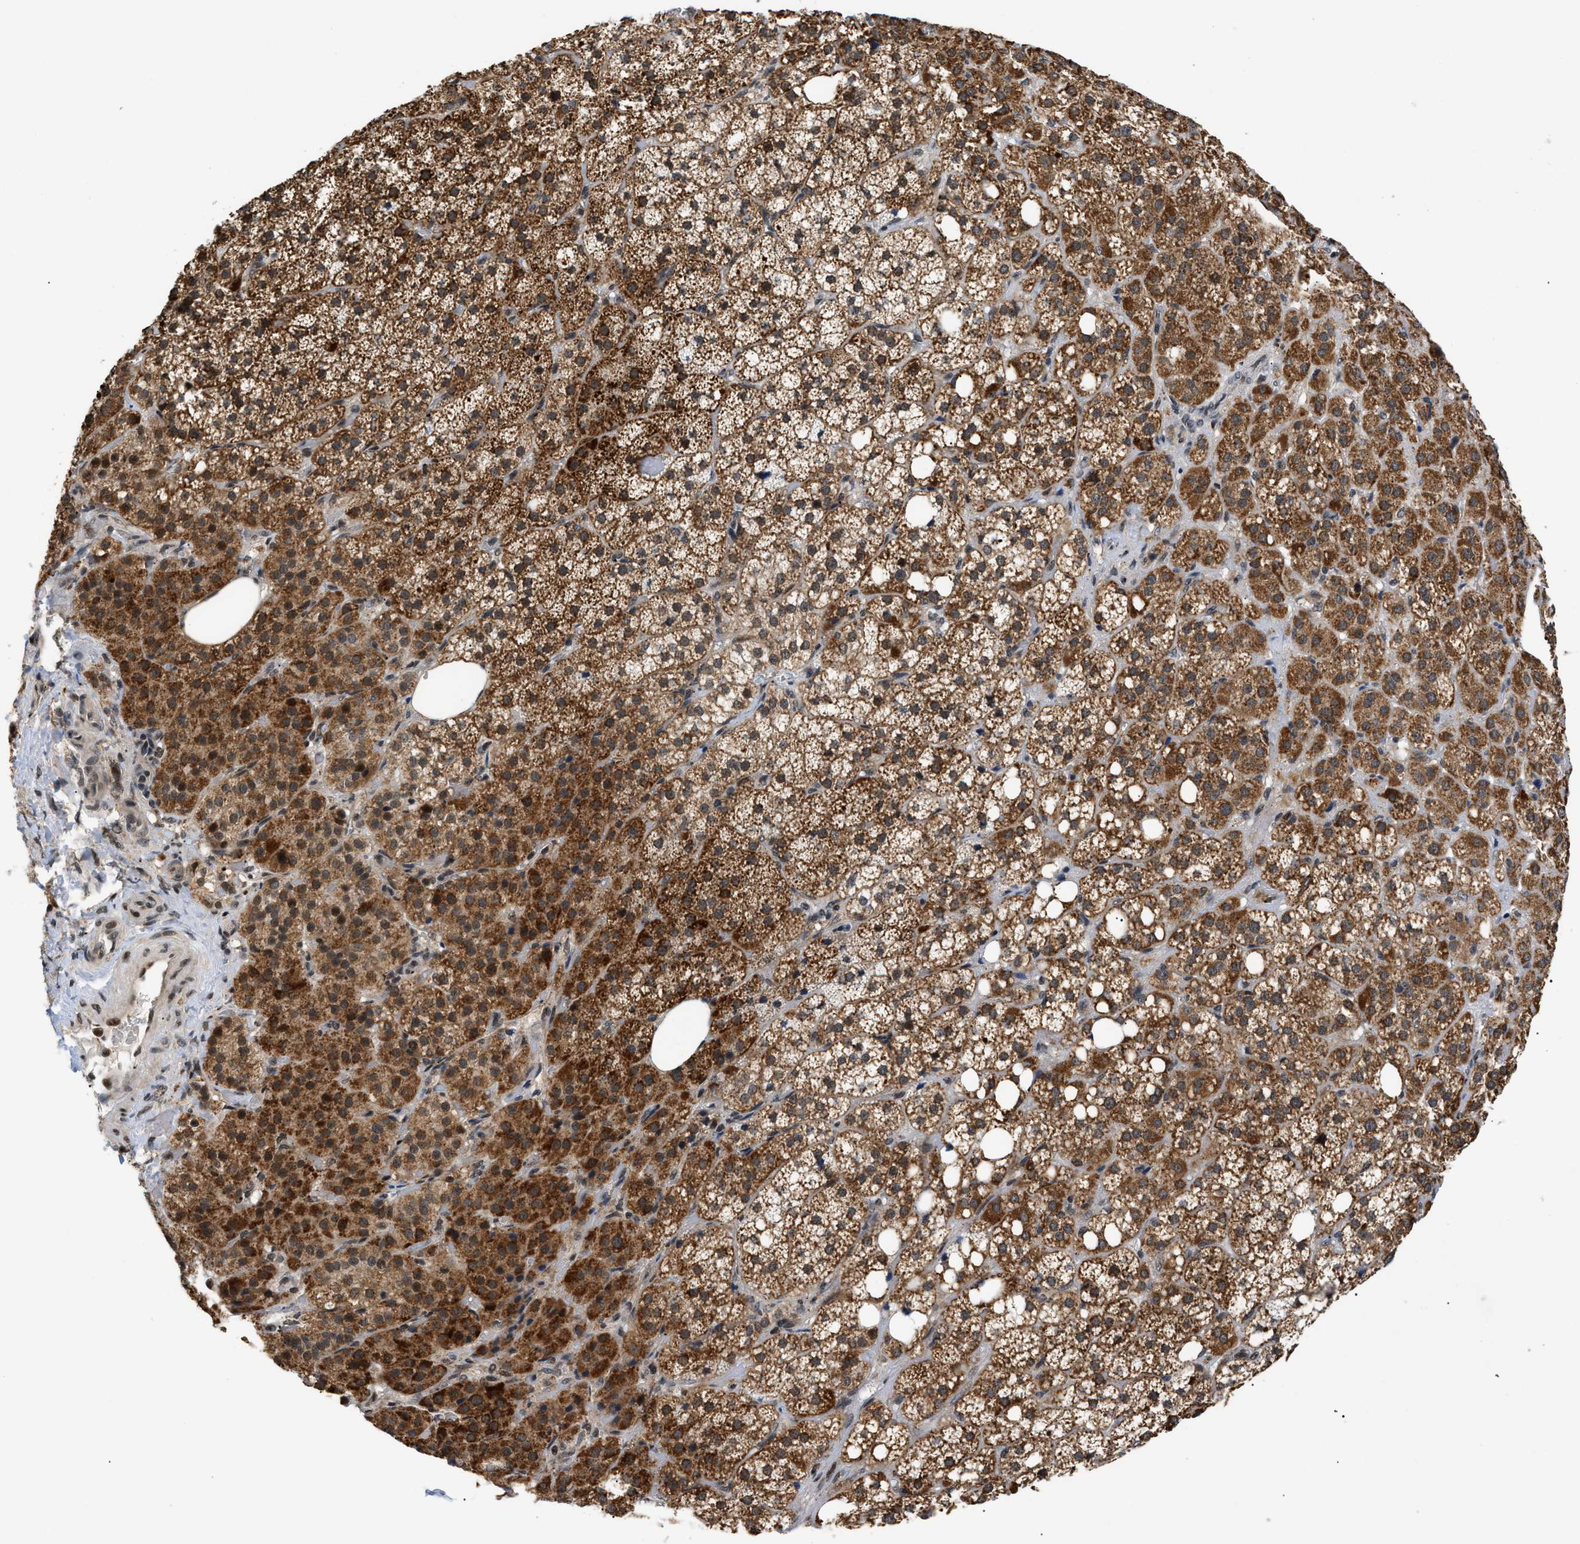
{"staining": {"intensity": "strong", "quantity": ">75%", "location": "cytoplasmic/membranous"}, "tissue": "adrenal gland", "cell_type": "Glandular cells", "image_type": "normal", "snomed": [{"axis": "morphology", "description": "Normal tissue, NOS"}, {"axis": "topography", "description": "Adrenal gland"}], "caption": "DAB immunohistochemical staining of benign human adrenal gland demonstrates strong cytoplasmic/membranous protein positivity in approximately >75% of glandular cells.", "gene": "ZBTB11", "patient": {"sex": "female", "age": 59}}